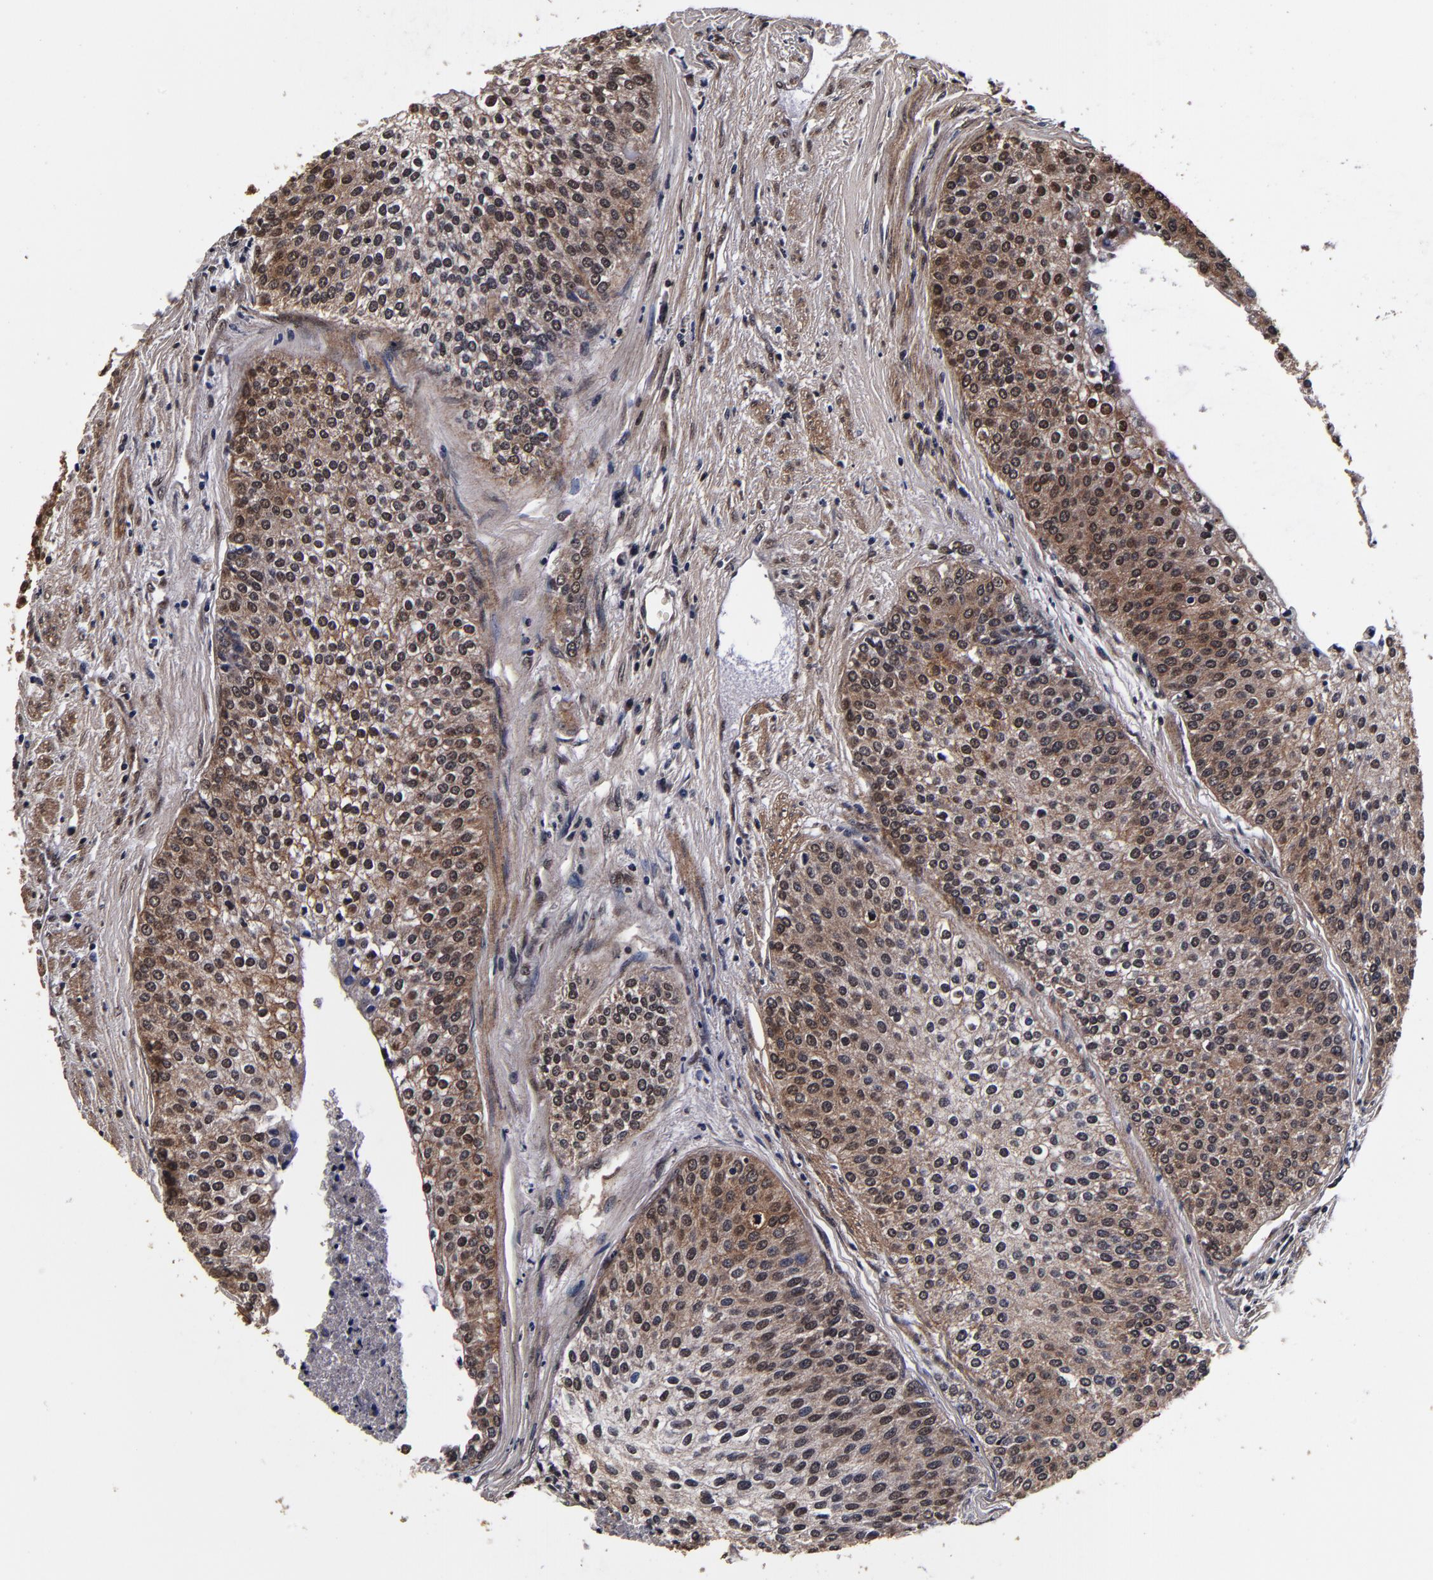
{"staining": {"intensity": "moderate", "quantity": ">75%", "location": "cytoplasmic/membranous,nuclear"}, "tissue": "urothelial cancer", "cell_type": "Tumor cells", "image_type": "cancer", "snomed": [{"axis": "morphology", "description": "Urothelial carcinoma, Low grade"}, {"axis": "topography", "description": "Urinary bladder"}], "caption": "Approximately >75% of tumor cells in urothelial cancer display moderate cytoplasmic/membranous and nuclear protein staining as visualized by brown immunohistochemical staining.", "gene": "MMP15", "patient": {"sex": "female", "age": 73}}